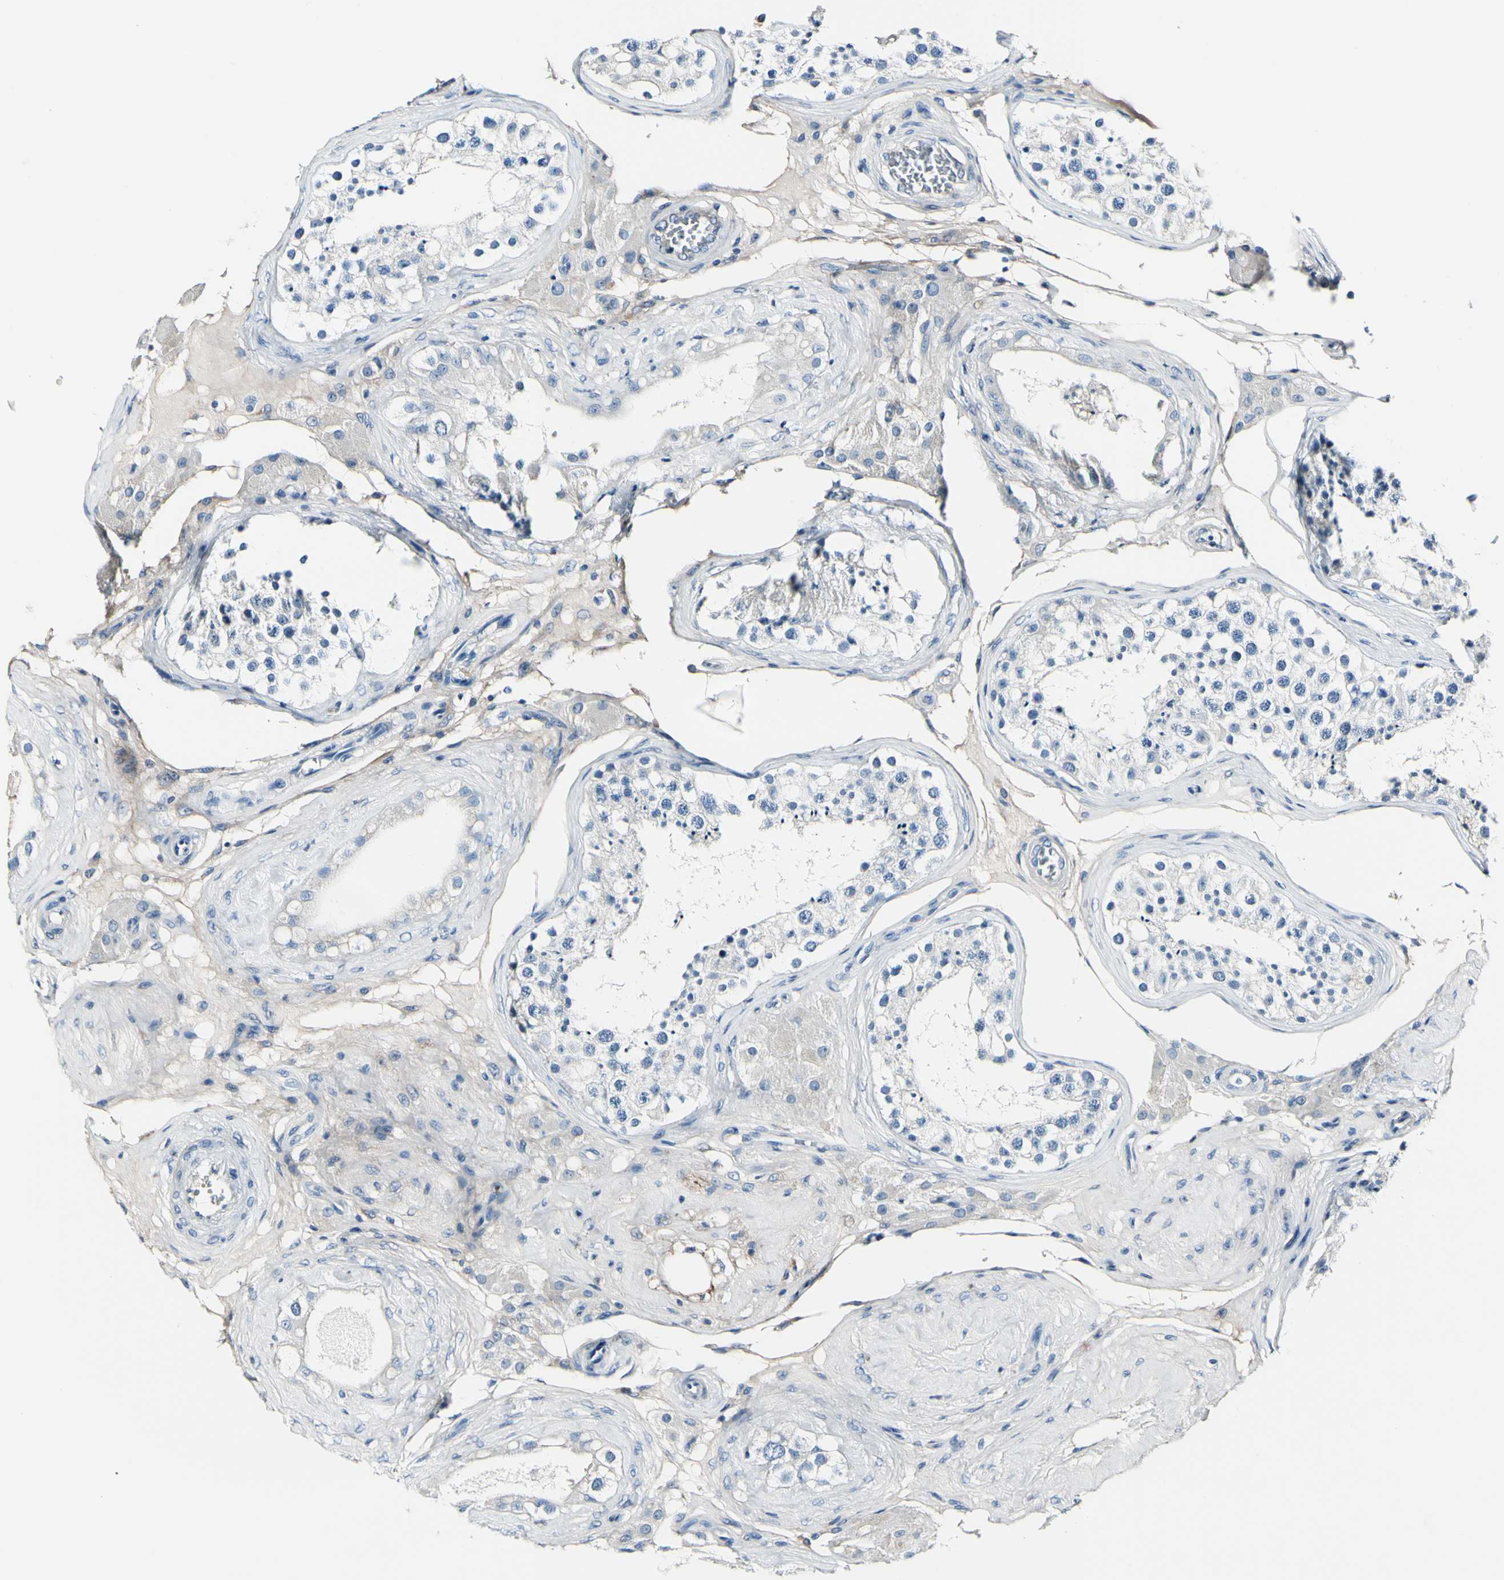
{"staining": {"intensity": "negative", "quantity": "none", "location": "none"}, "tissue": "testis", "cell_type": "Cells in seminiferous ducts", "image_type": "normal", "snomed": [{"axis": "morphology", "description": "Normal tissue, NOS"}, {"axis": "topography", "description": "Testis"}], "caption": "The IHC micrograph has no significant staining in cells in seminiferous ducts of testis.", "gene": "COL6A3", "patient": {"sex": "male", "age": 68}}